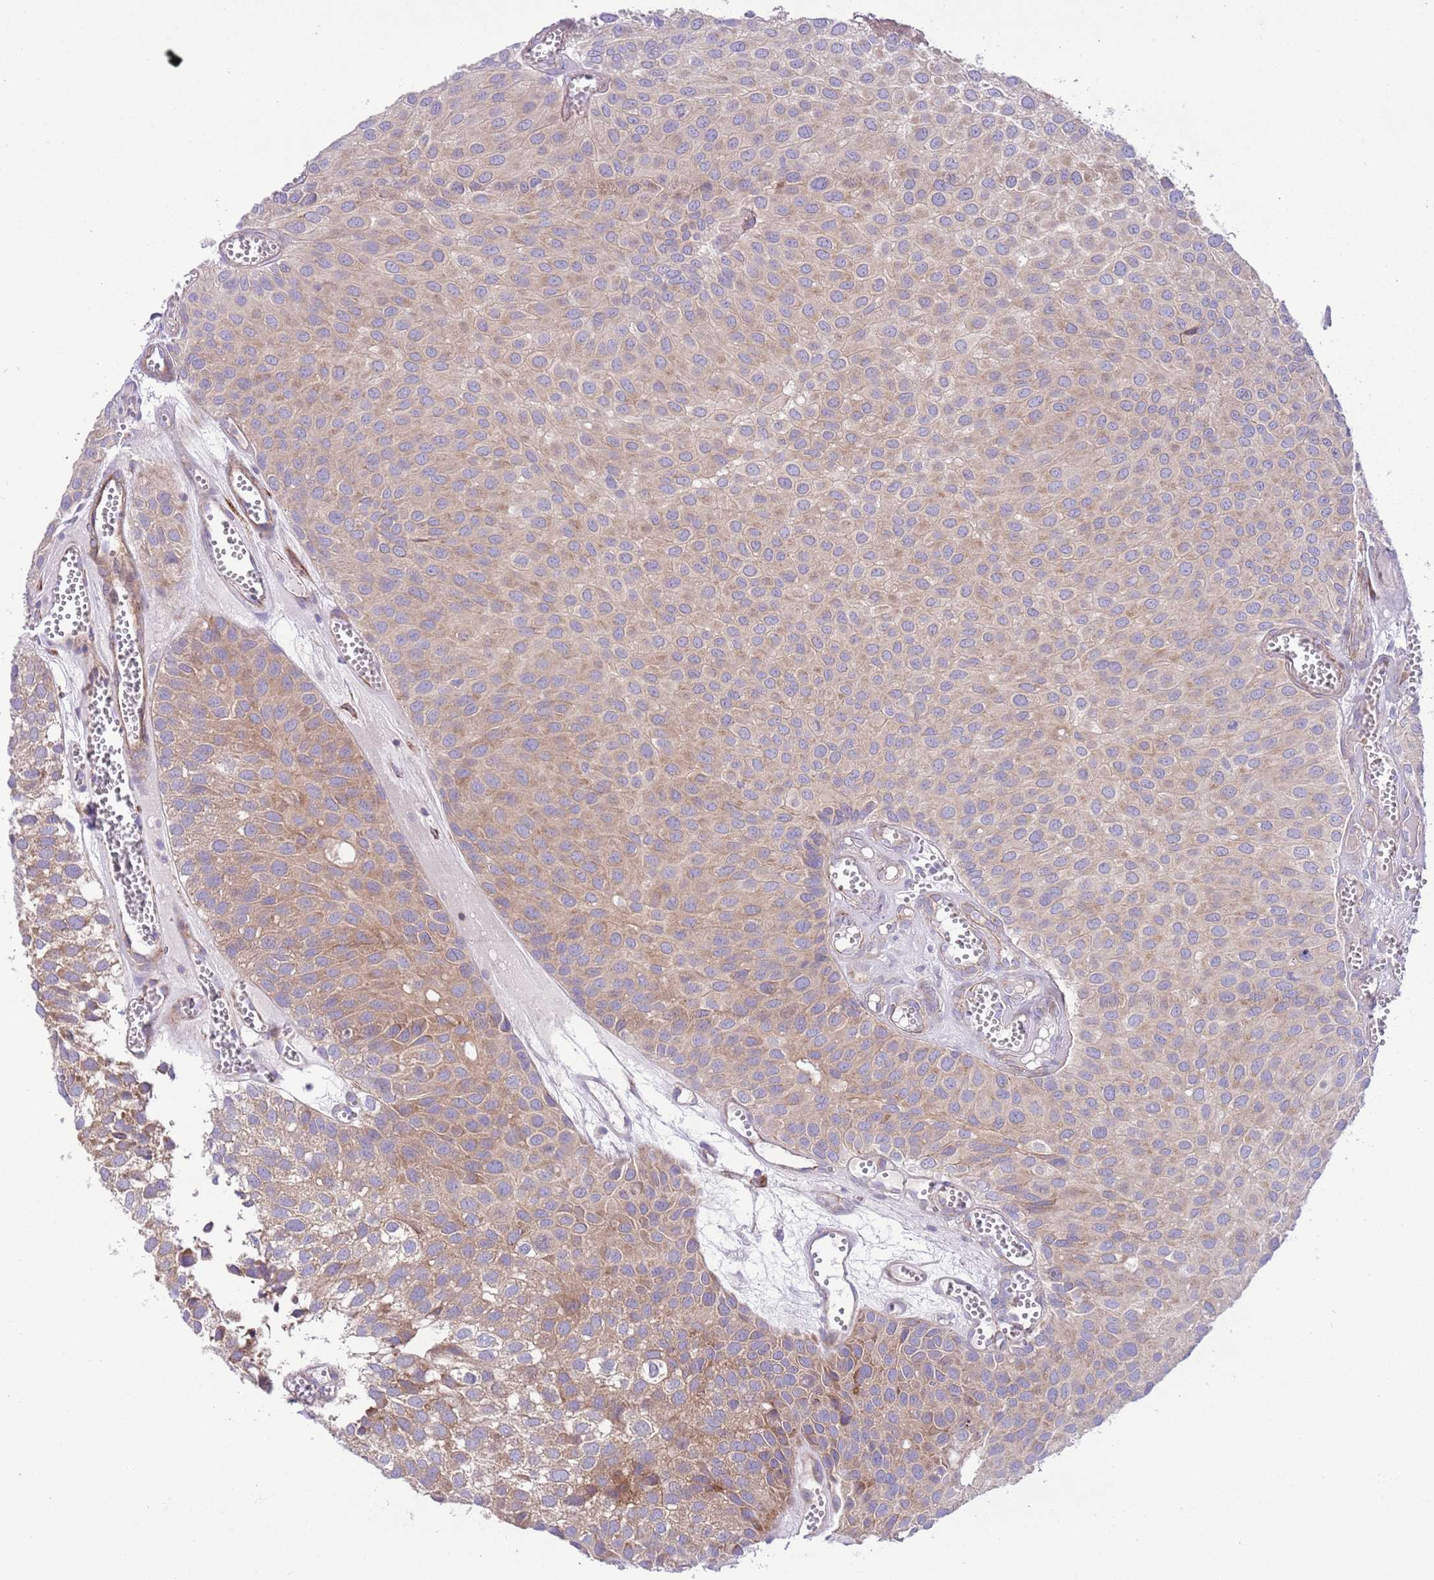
{"staining": {"intensity": "weak", "quantity": ">75%", "location": "cytoplasmic/membranous"}, "tissue": "urothelial cancer", "cell_type": "Tumor cells", "image_type": "cancer", "snomed": [{"axis": "morphology", "description": "Urothelial carcinoma, Low grade"}, {"axis": "topography", "description": "Urinary bladder"}], "caption": "A brown stain labels weak cytoplasmic/membranous positivity of a protein in low-grade urothelial carcinoma tumor cells. The protein of interest is stained brown, and the nuclei are stained in blue (DAB (3,3'-diaminobenzidine) IHC with brightfield microscopy, high magnification).", "gene": "TOMM5", "patient": {"sex": "male", "age": 88}}